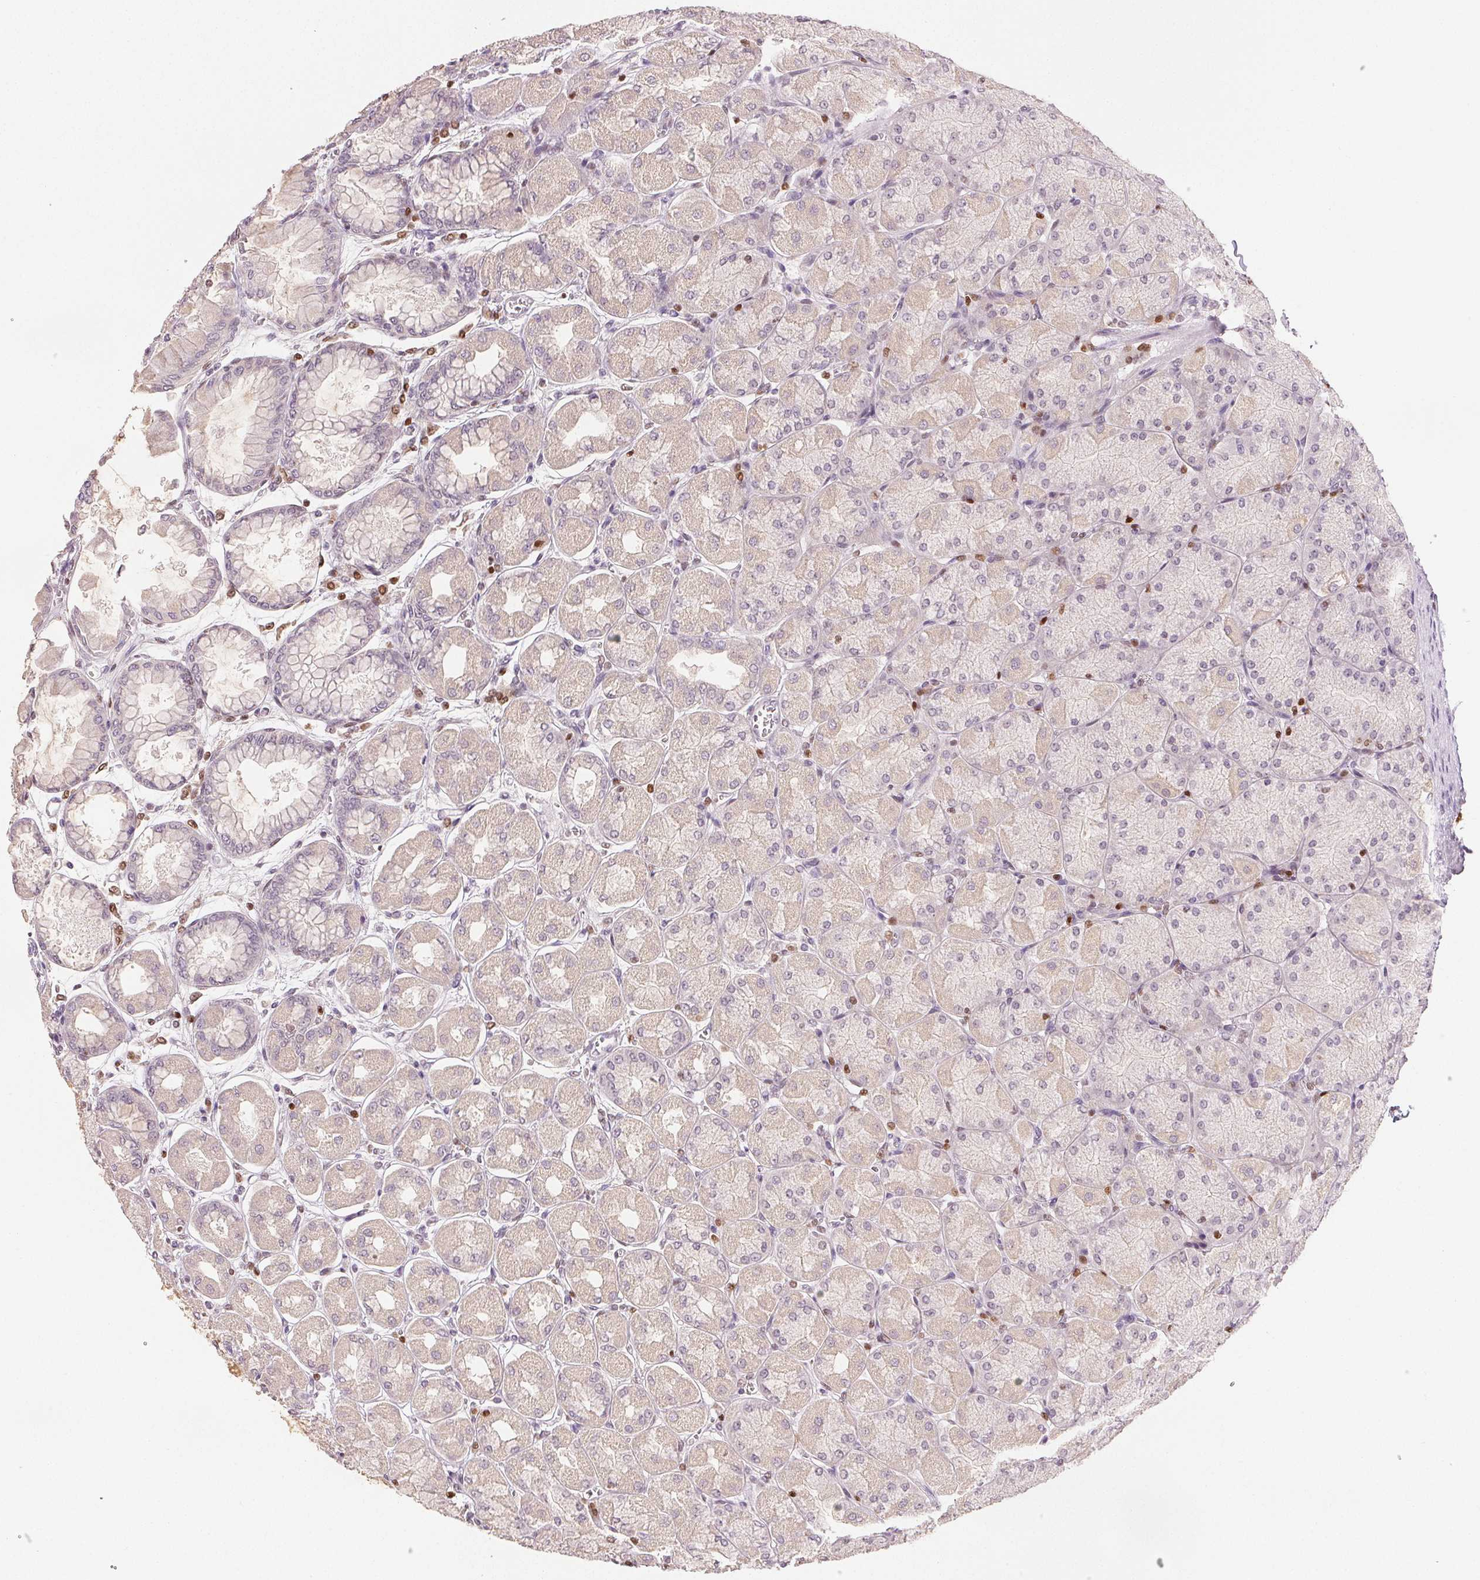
{"staining": {"intensity": "weak", "quantity": "<25%", "location": "cytoplasmic/membranous"}, "tissue": "stomach", "cell_type": "Glandular cells", "image_type": "normal", "snomed": [{"axis": "morphology", "description": "Normal tissue, NOS"}, {"axis": "topography", "description": "Stomach, upper"}], "caption": "Immunohistochemical staining of unremarkable stomach demonstrates no significant staining in glandular cells.", "gene": "RUNX2", "patient": {"sex": "female", "age": 56}}